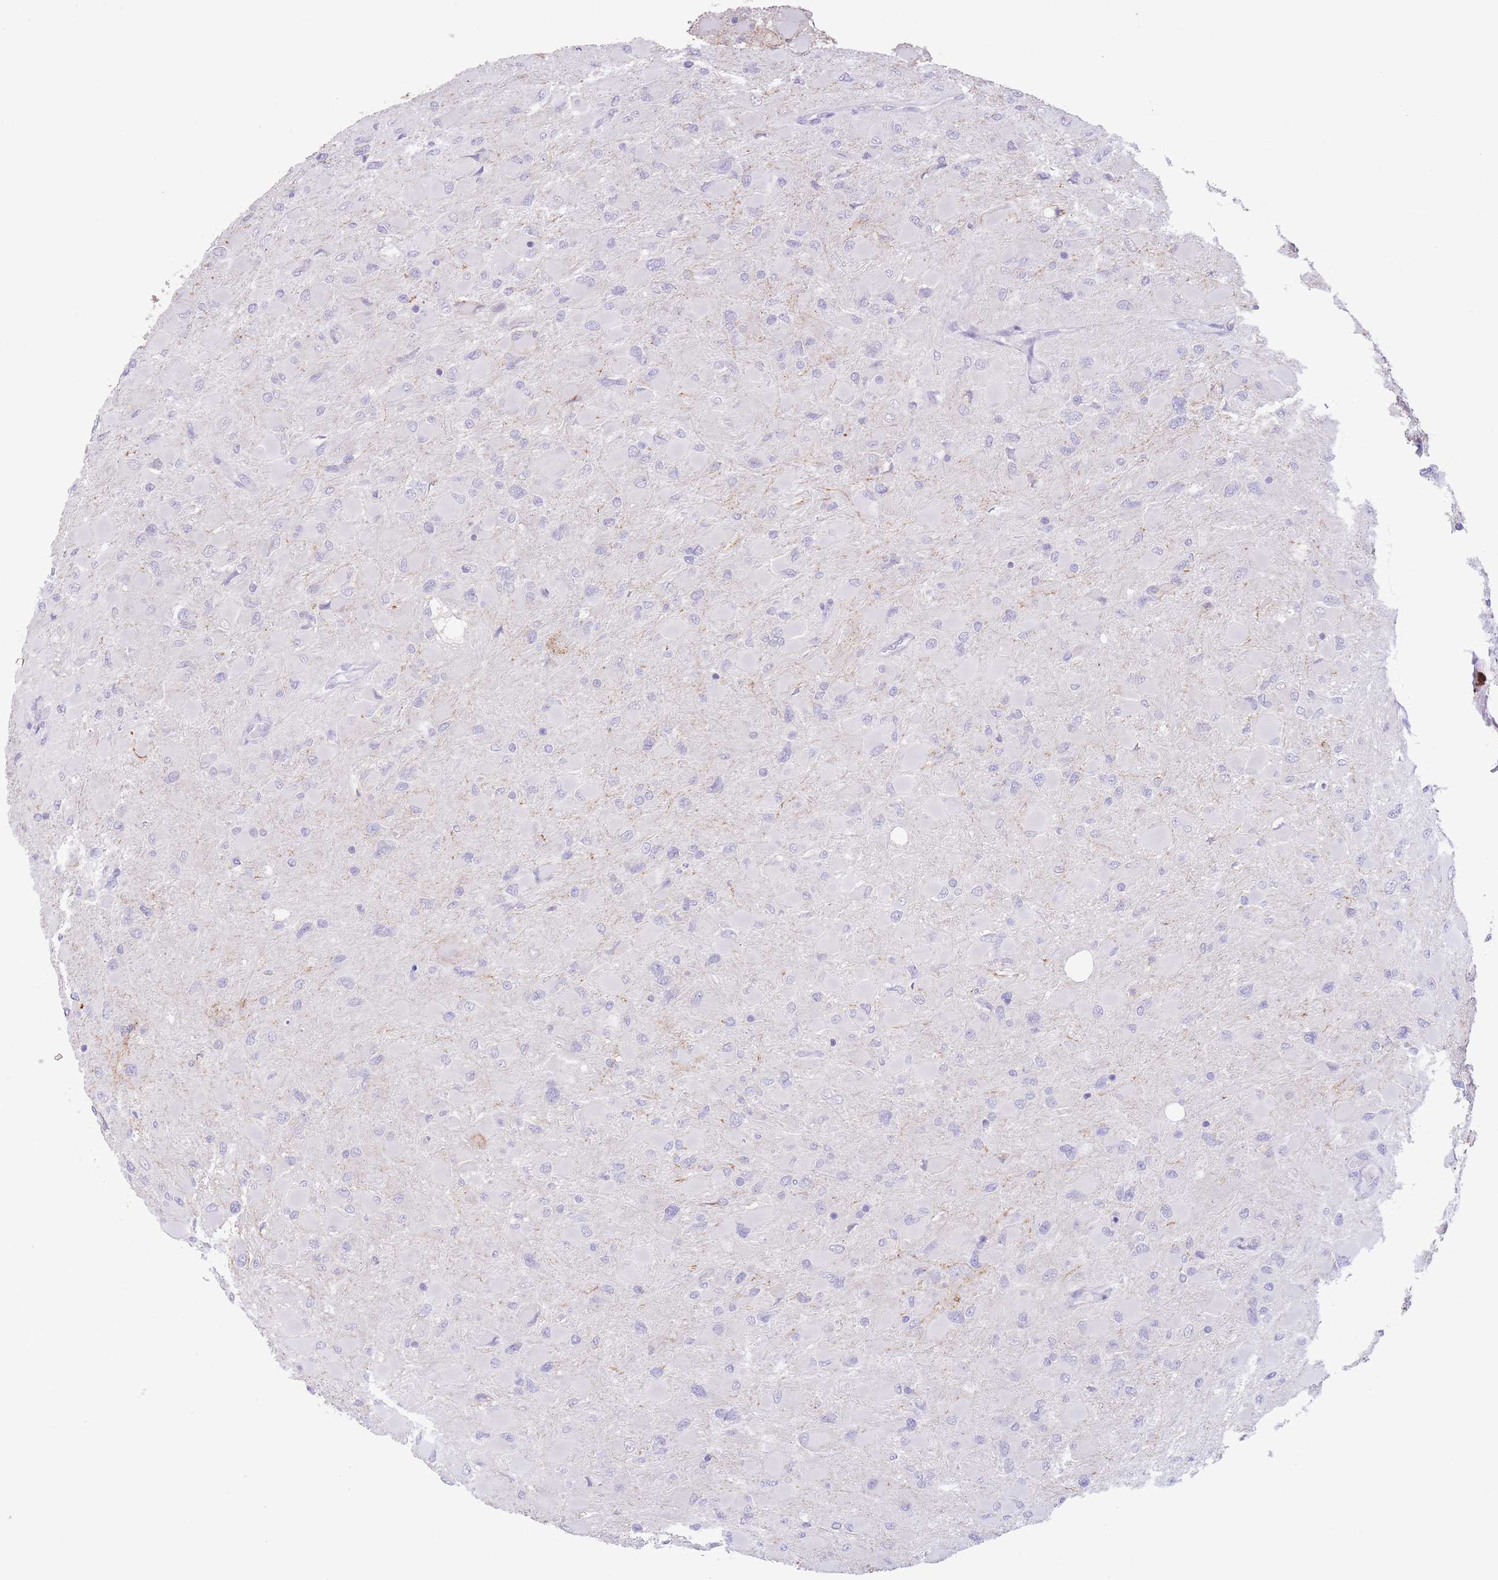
{"staining": {"intensity": "negative", "quantity": "none", "location": "none"}, "tissue": "glioma", "cell_type": "Tumor cells", "image_type": "cancer", "snomed": [{"axis": "morphology", "description": "Glioma, malignant, High grade"}, {"axis": "topography", "description": "Cerebral cortex"}], "caption": "Image shows no significant protein staining in tumor cells of glioma. Nuclei are stained in blue.", "gene": "LCLAT1", "patient": {"sex": "female", "age": 36}}